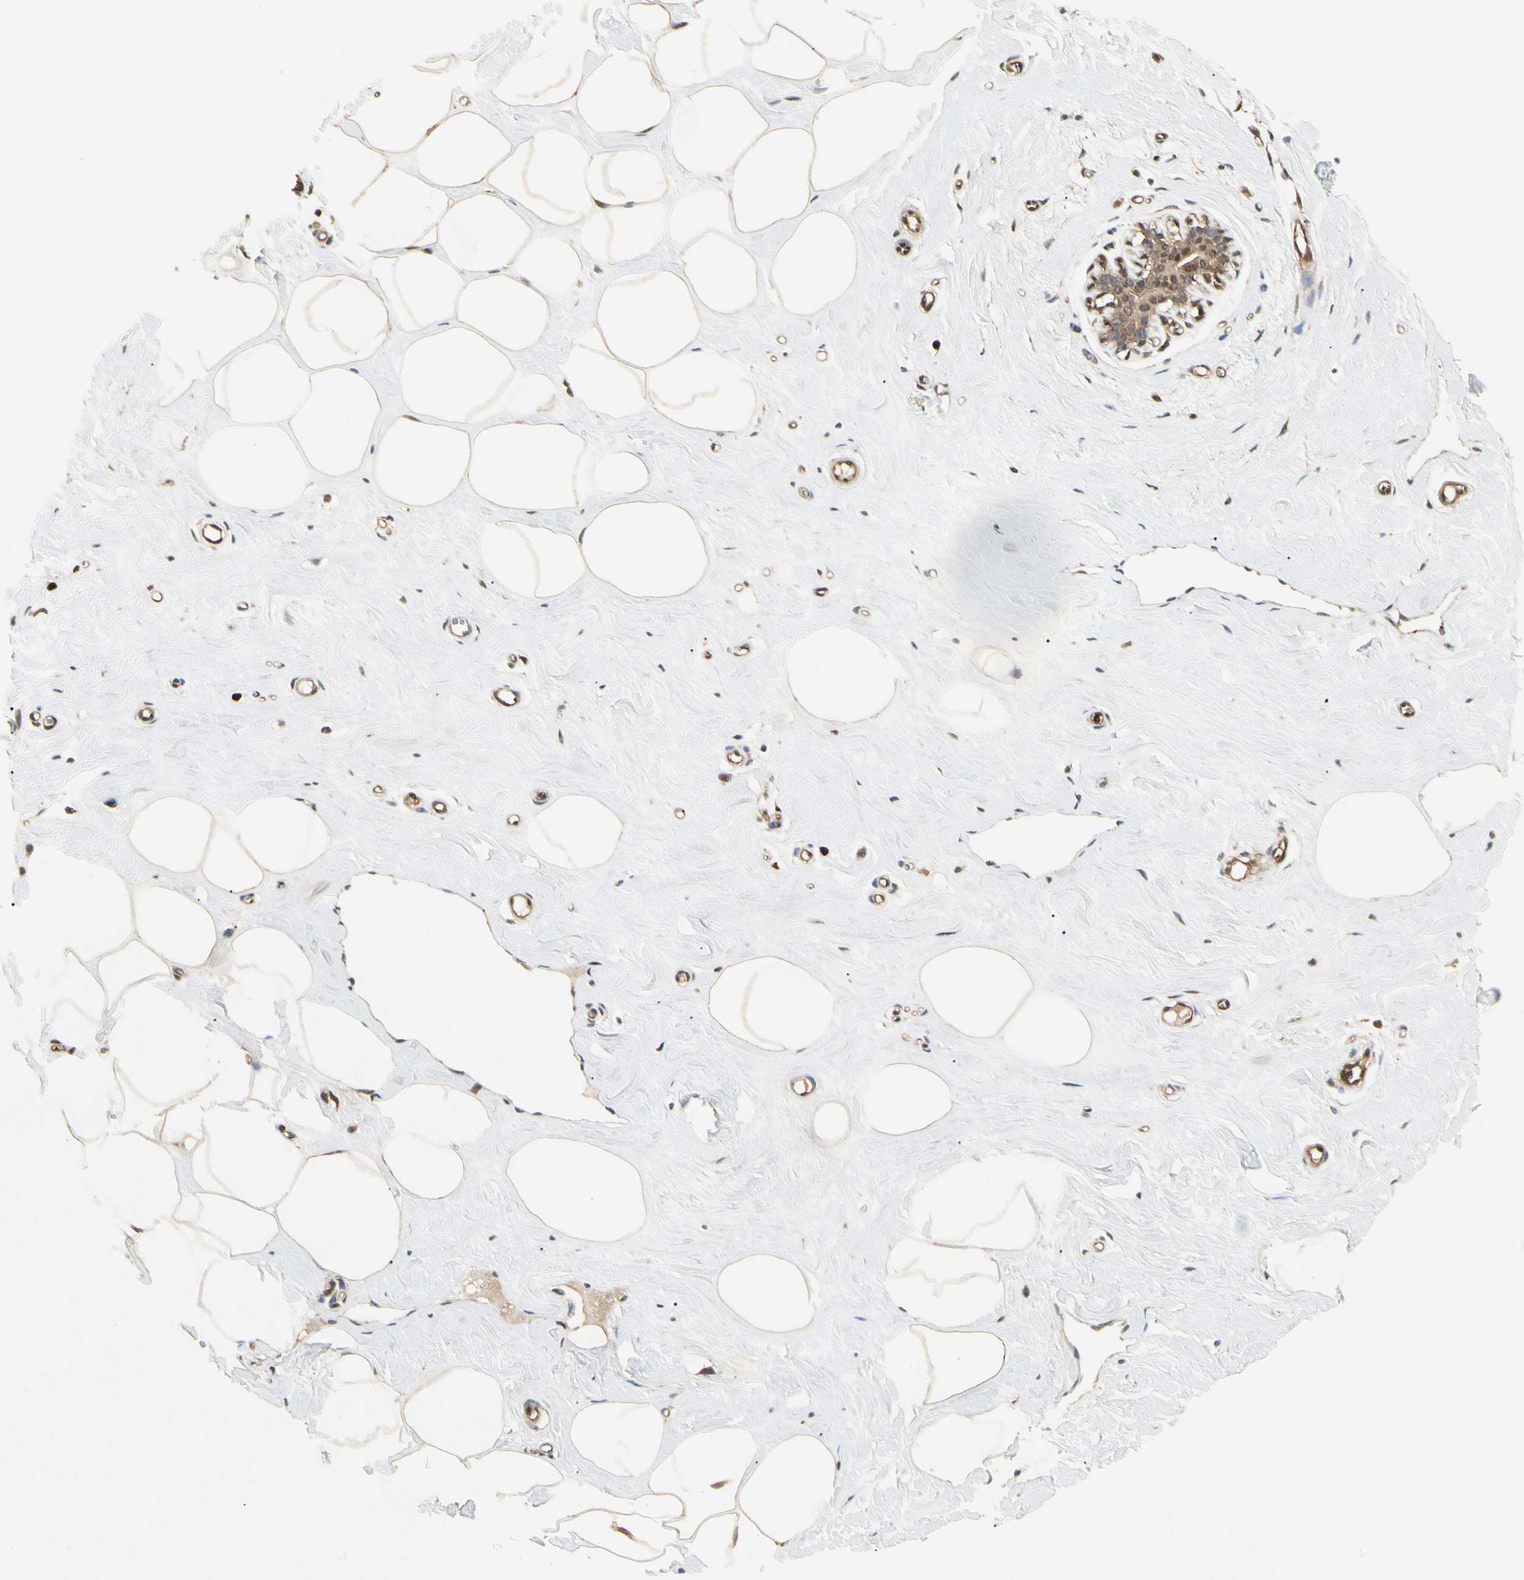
{"staining": {"intensity": "moderate", "quantity": ">75%", "location": "cytoplasmic/membranous,nuclear"}, "tissue": "breast", "cell_type": "Adipocytes", "image_type": "normal", "snomed": [{"axis": "morphology", "description": "Normal tissue, NOS"}, {"axis": "topography", "description": "Breast"}], "caption": "Immunohistochemistry (IHC) (DAB (3,3'-diaminobenzidine)) staining of unremarkable breast shows moderate cytoplasmic/membranous,nuclear protein expression in about >75% of adipocytes.", "gene": "YWHAB", "patient": {"sex": "female", "age": 45}}